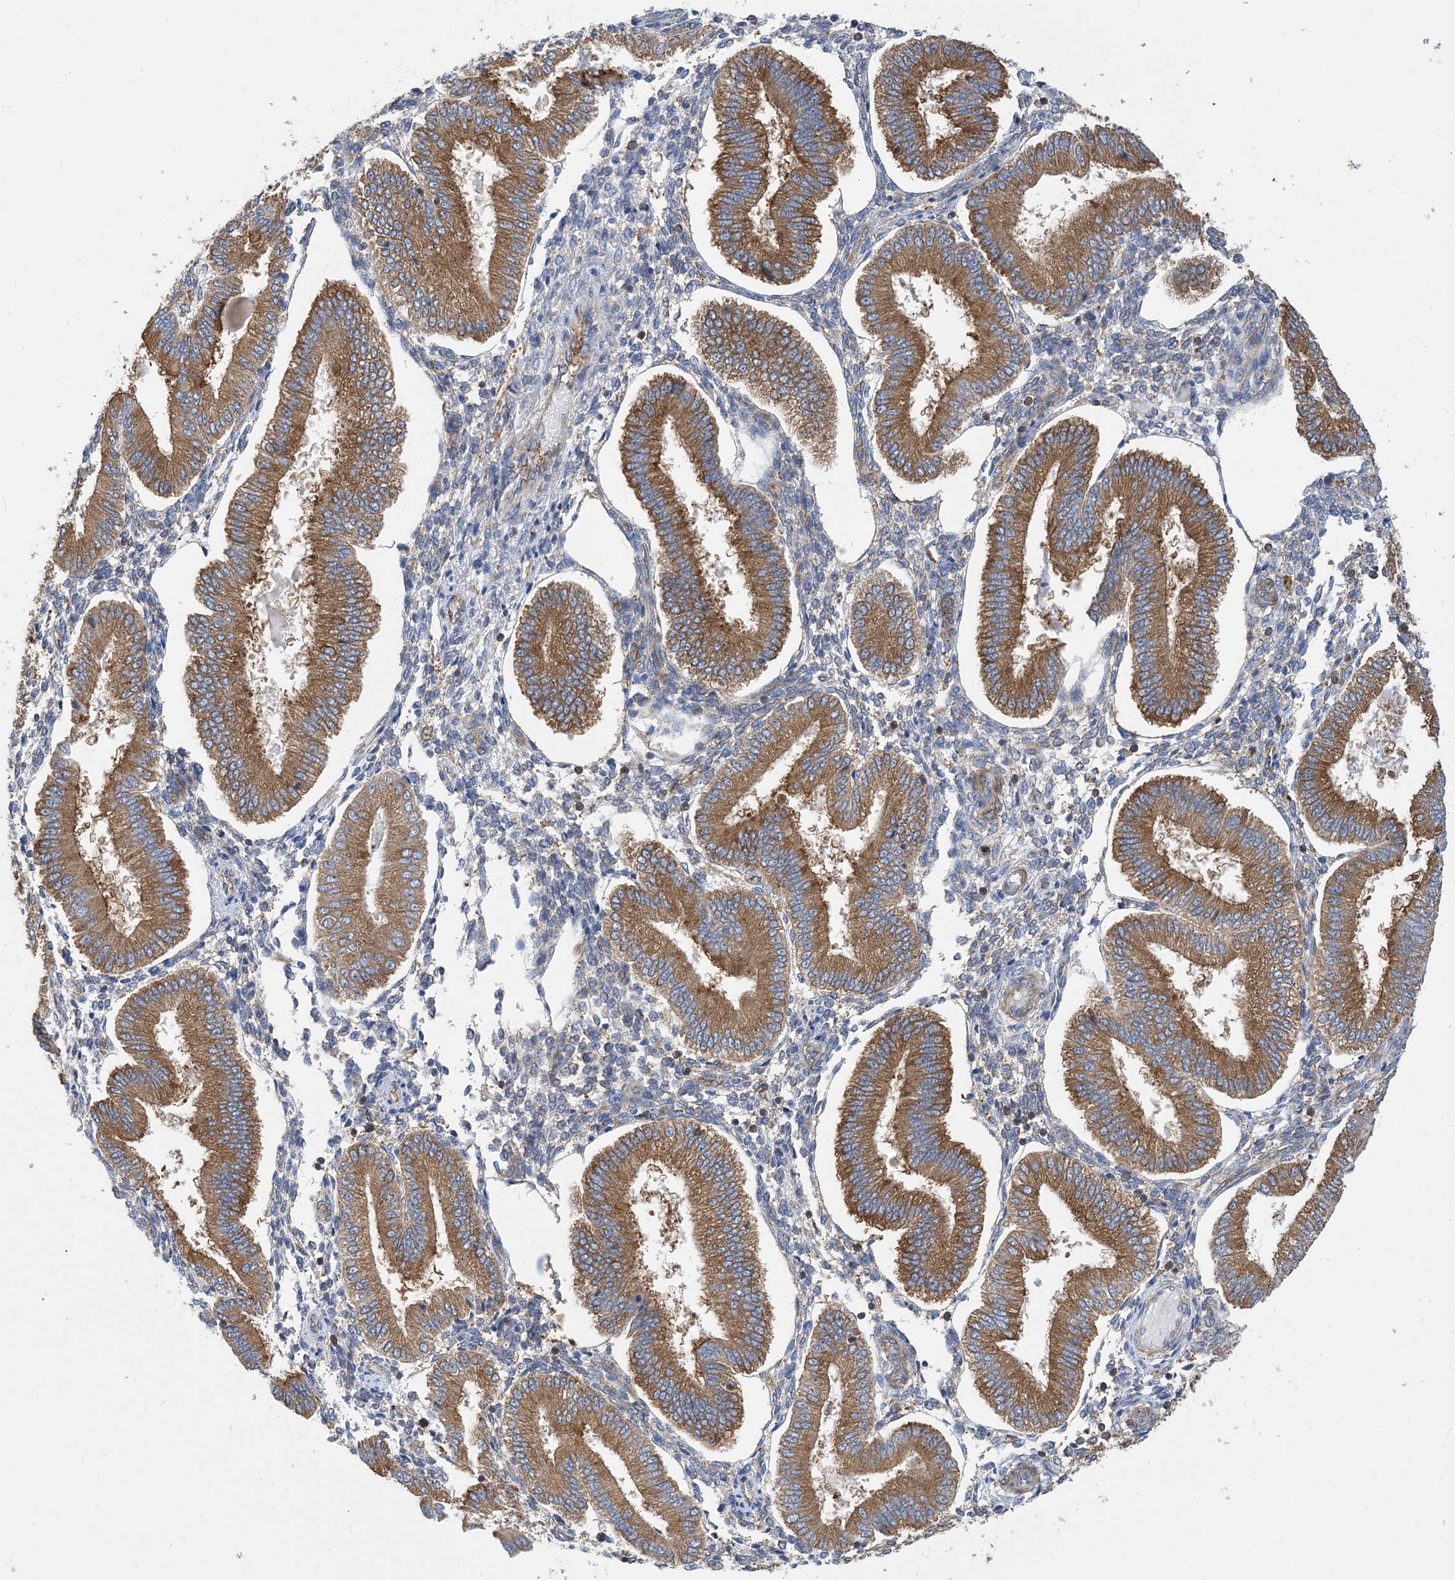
{"staining": {"intensity": "negative", "quantity": "none", "location": "none"}, "tissue": "endometrium", "cell_type": "Cells in endometrial stroma", "image_type": "normal", "snomed": [{"axis": "morphology", "description": "Normal tissue, NOS"}, {"axis": "topography", "description": "Endometrium"}], "caption": "Immunohistochemistry (IHC) micrograph of normal endometrium stained for a protein (brown), which shows no expression in cells in endometrial stroma.", "gene": "DYNC1LI1", "patient": {"sex": "female", "age": 39}}